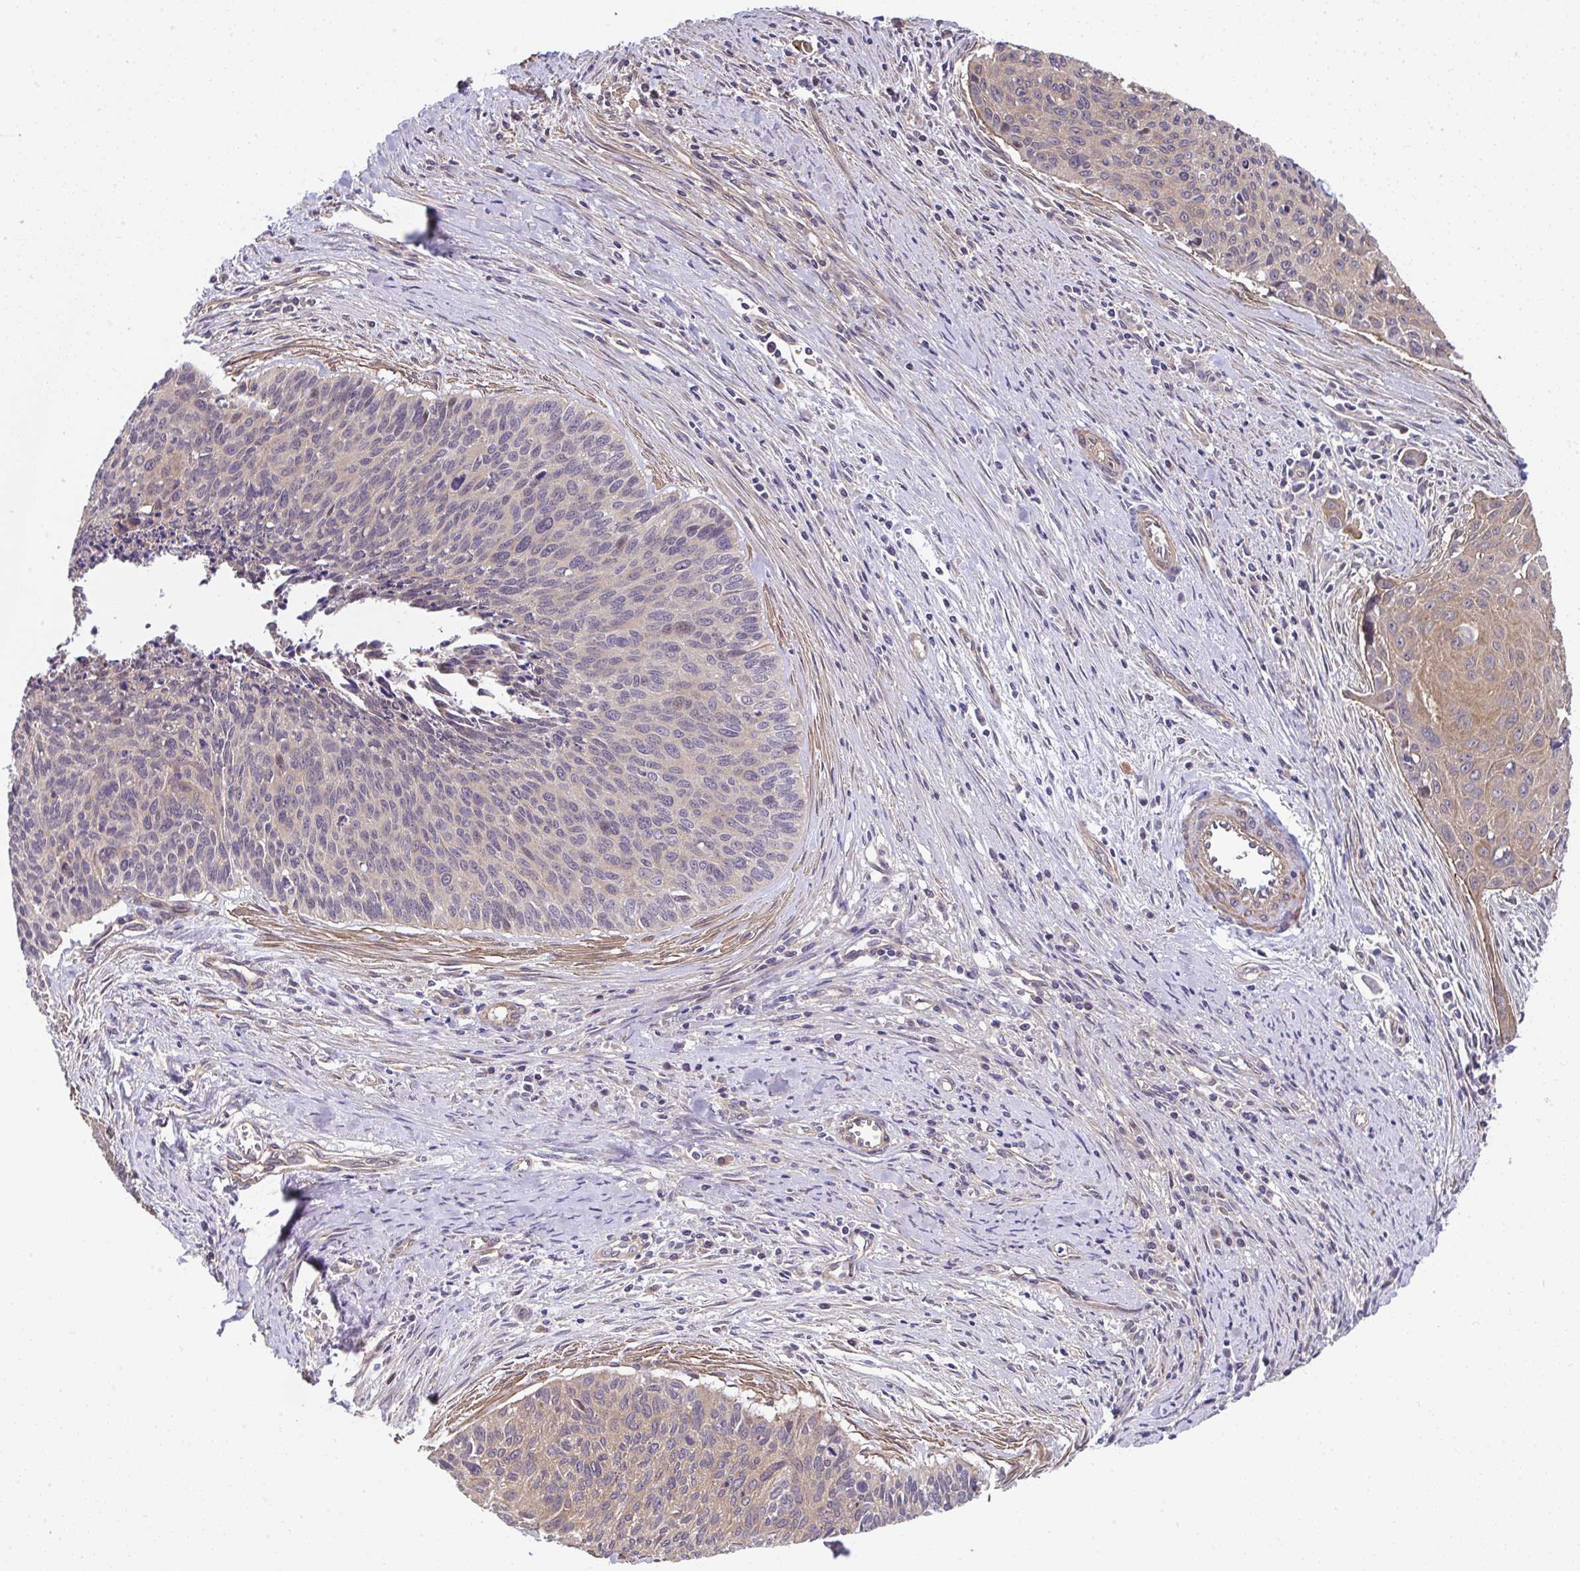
{"staining": {"intensity": "moderate", "quantity": "<25%", "location": "cytoplasmic/membranous"}, "tissue": "cervical cancer", "cell_type": "Tumor cells", "image_type": "cancer", "snomed": [{"axis": "morphology", "description": "Squamous cell carcinoma, NOS"}, {"axis": "topography", "description": "Cervix"}], "caption": "IHC photomicrograph of neoplastic tissue: squamous cell carcinoma (cervical) stained using immunohistochemistry reveals low levels of moderate protein expression localized specifically in the cytoplasmic/membranous of tumor cells, appearing as a cytoplasmic/membranous brown color.", "gene": "ZNF696", "patient": {"sex": "female", "age": 55}}